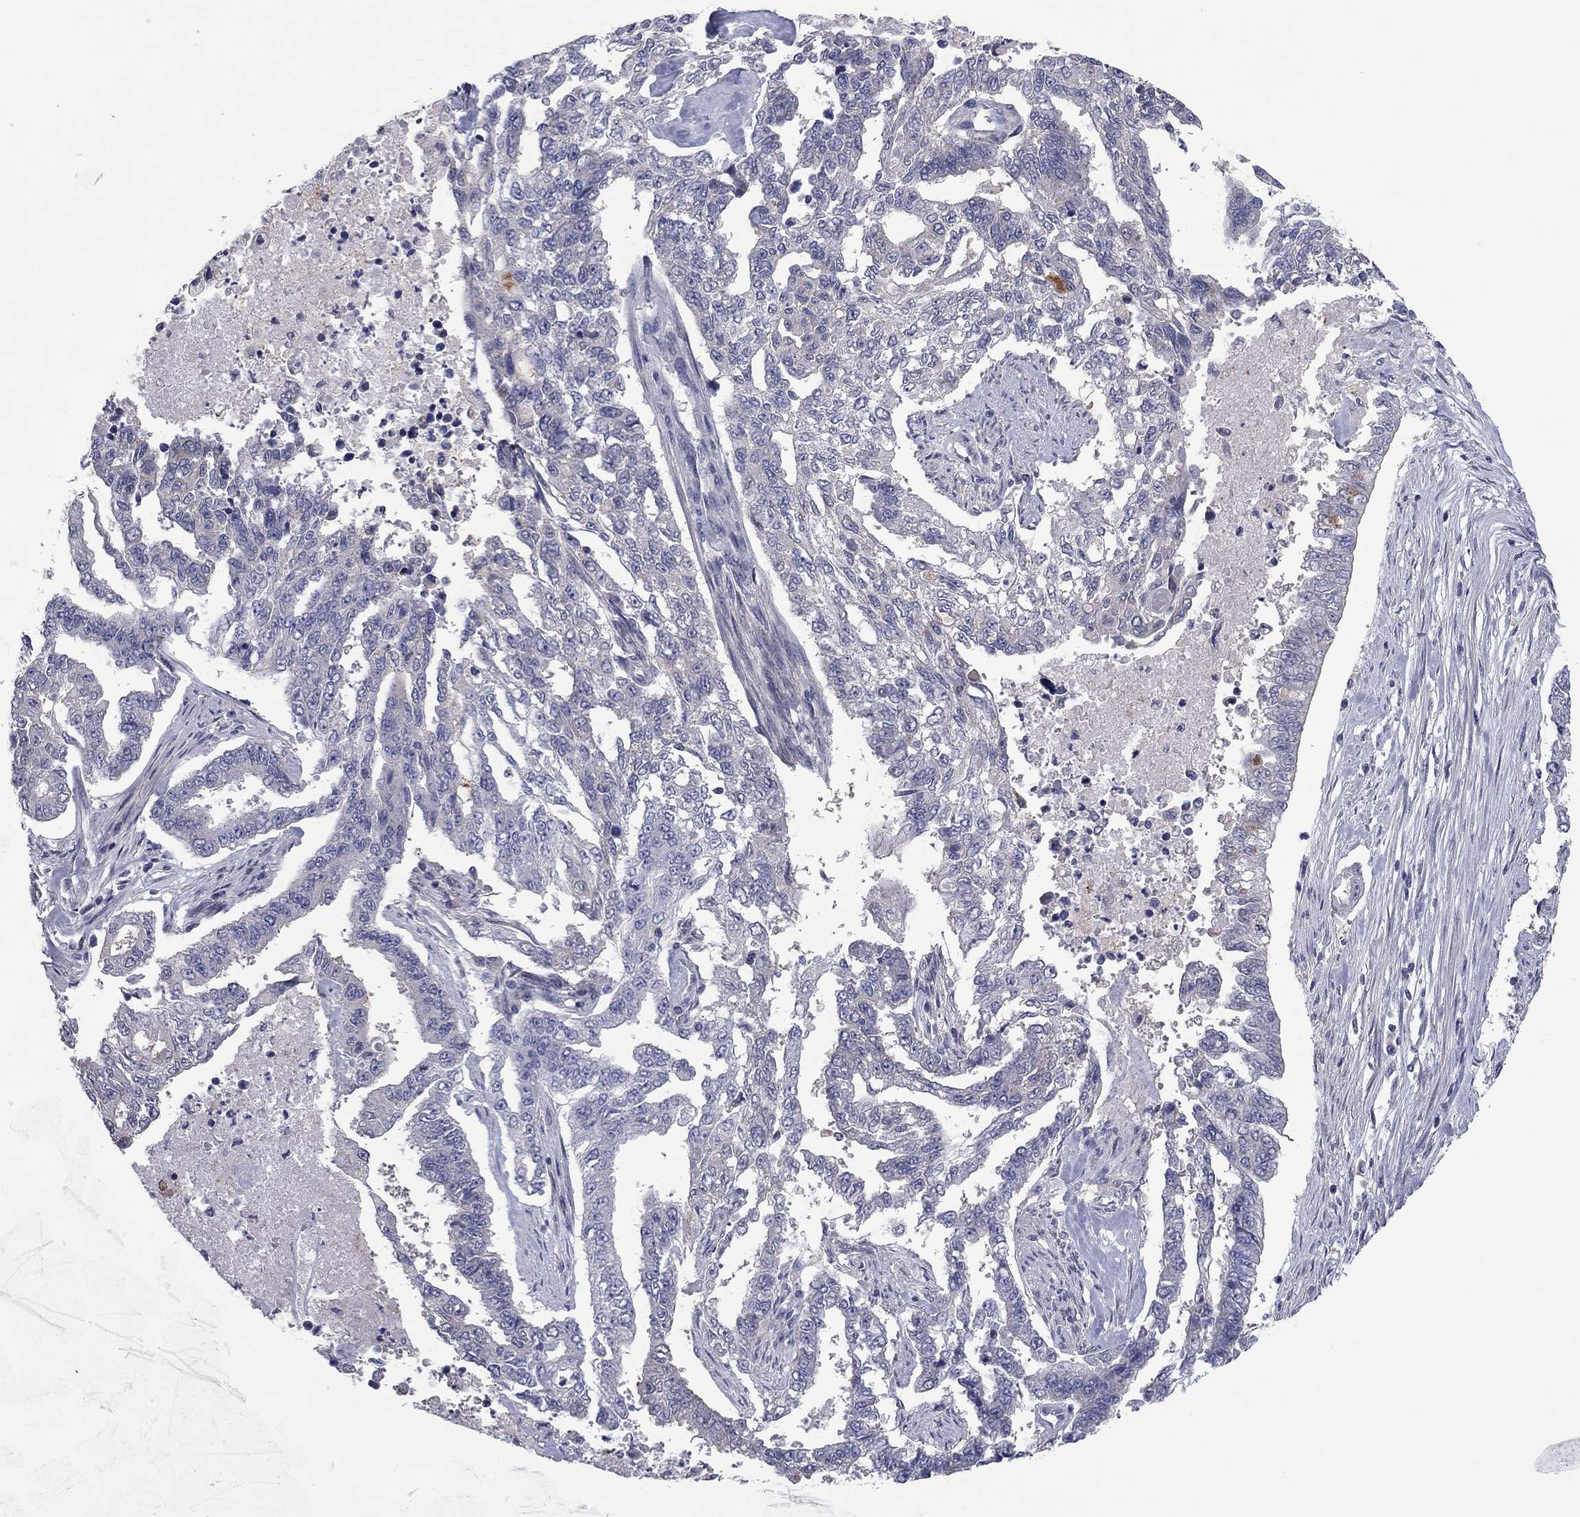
{"staining": {"intensity": "negative", "quantity": "none", "location": "none"}, "tissue": "endometrial cancer", "cell_type": "Tumor cells", "image_type": "cancer", "snomed": [{"axis": "morphology", "description": "Adenocarcinoma, NOS"}, {"axis": "topography", "description": "Uterus"}], "caption": "The histopathology image displays no significant staining in tumor cells of adenocarcinoma (endometrial). (DAB (3,3'-diaminobenzidine) immunohistochemistry with hematoxylin counter stain).", "gene": "GRHPR", "patient": {"sex": "female", "age": 59}}